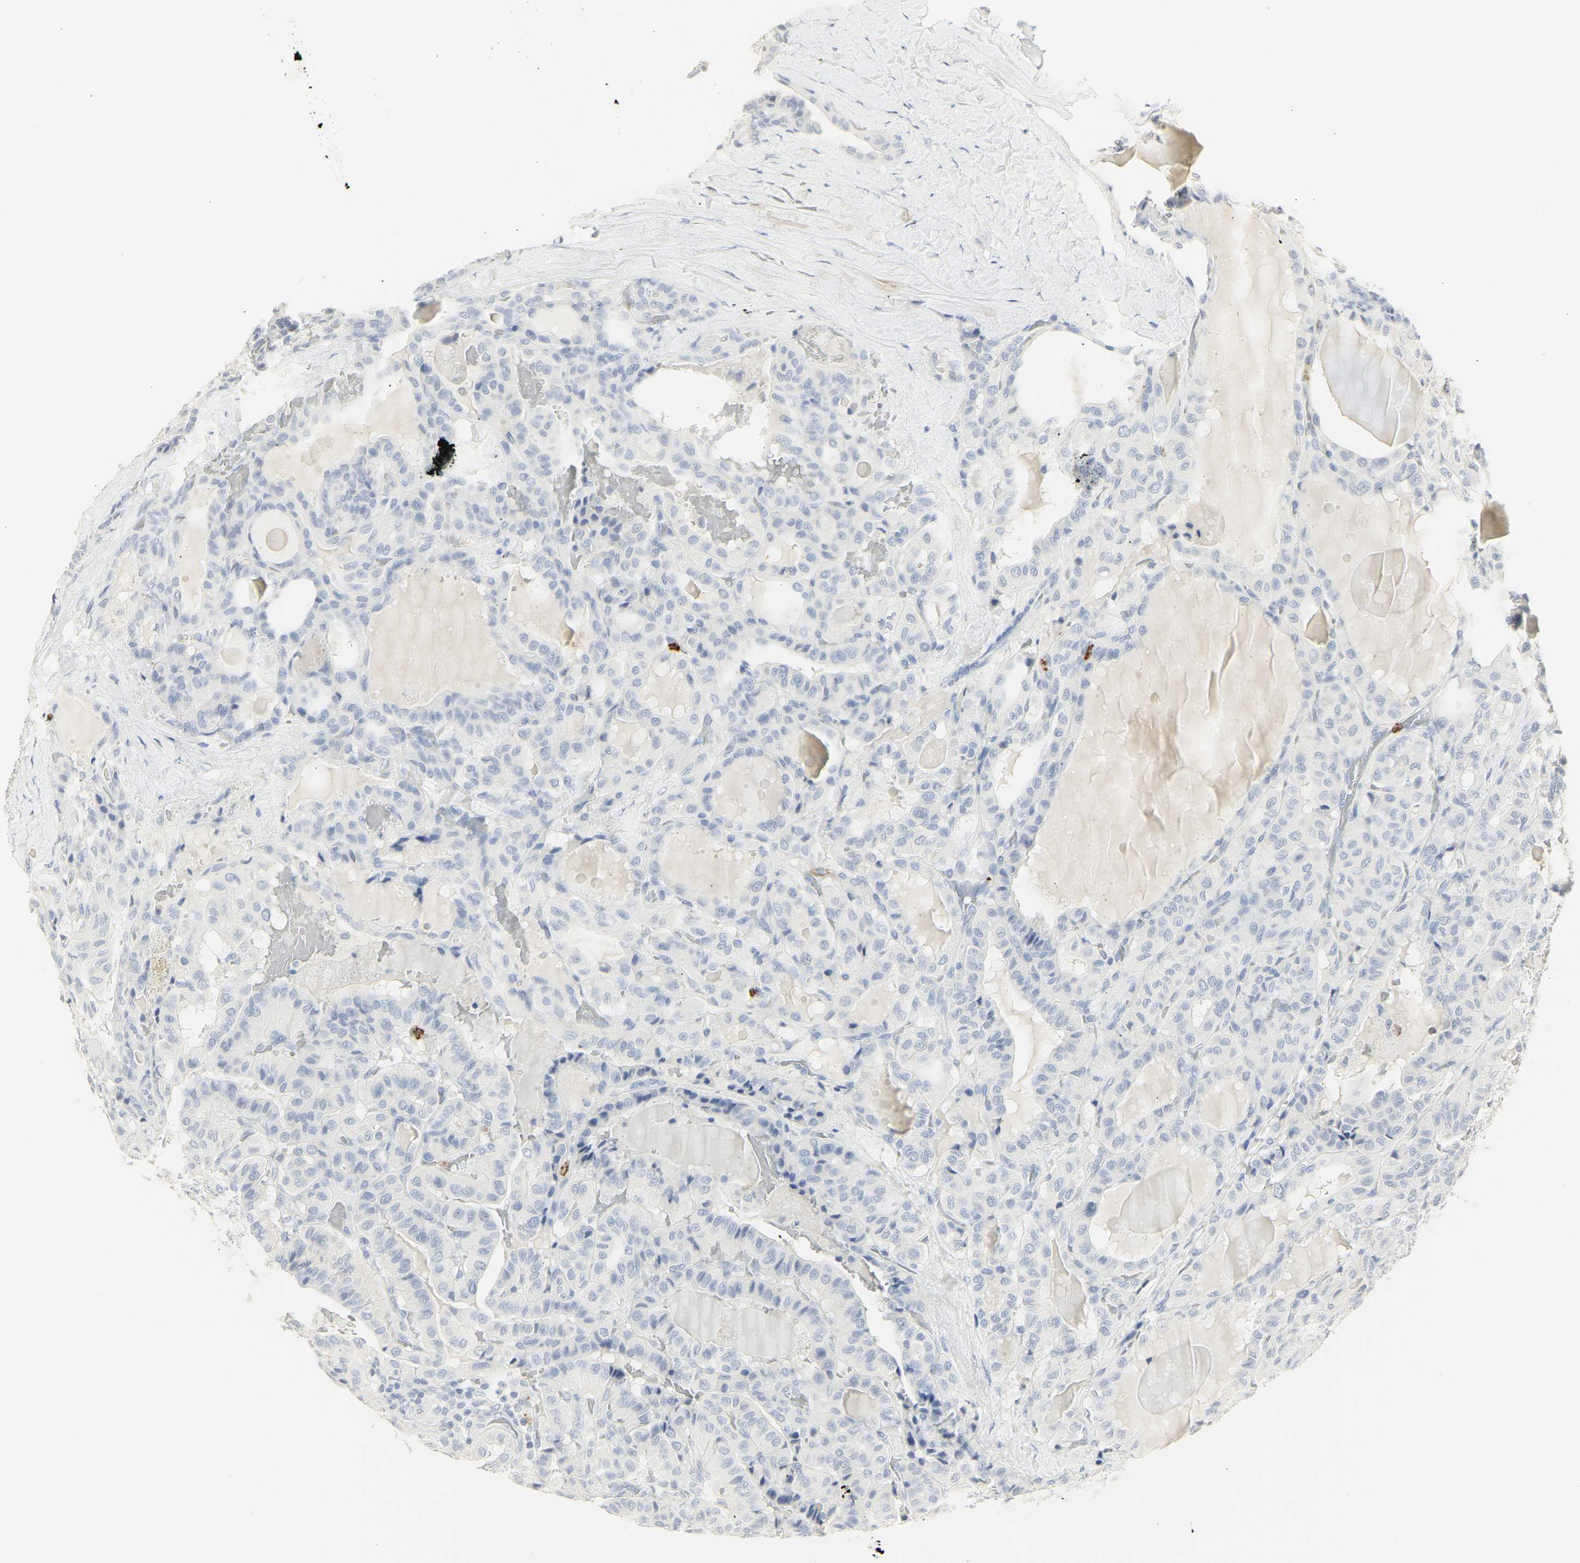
{"staining": {"intensity": "negative", "quantity": "none", "location": "none"}, "tissue": "thyroid cancer", "cell_type": "Tumor cells", "image_type": "cancer", "snomed": [{"axis": "morphology", "description": "Papillary adenocarcinoma, NOS"}, {"axis": "topography", "description": "Thyroid gland"}], "caption": "Human thyroid cancer stained for a protein using immunohistochemistry (IHC) shows no positivity in tumor cells.", "gene": "MPO", "patient": {"sex": "male", "age": 77}}